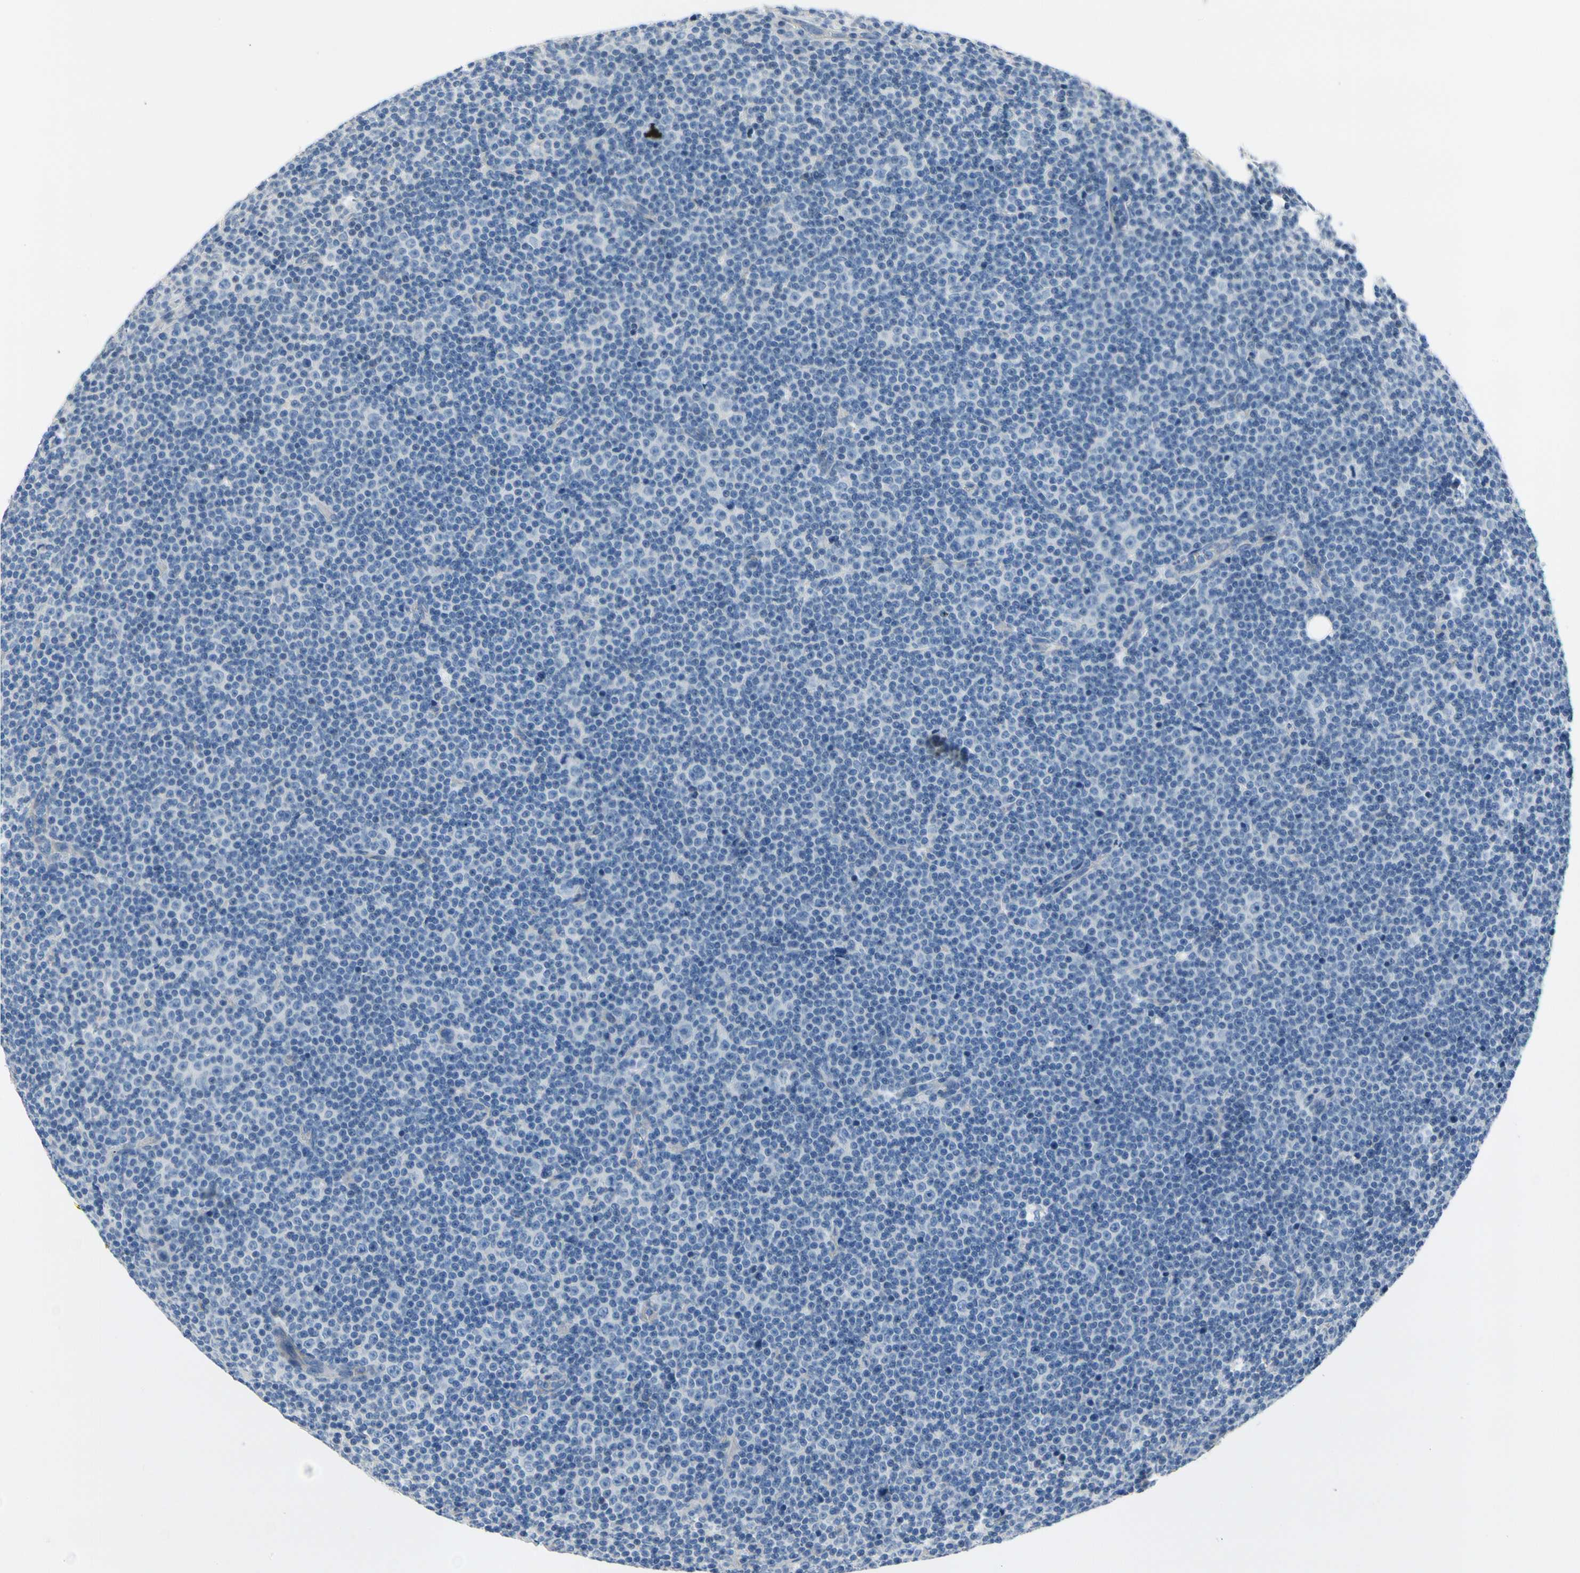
{"staining": {"intensity": "negative", "quantity": "none", "location": "none"}, "tissue": "lymphoma", "cell_type": "Tumor cells", "image_type": "cancer", "snomed": [{"axis": "morphology", "description": "Malignant lymphoma, non-Hodgkin's type, Low grade"}, {"axis": "topography", "description": "Lymph node"}], "caption": "Tumor cells are negative for brown protein staining in malignant lymphoma, non-Hodgkin's type (low-grade).", "gene": "CA14", "patient": {"sex": "female", "age": 67}}